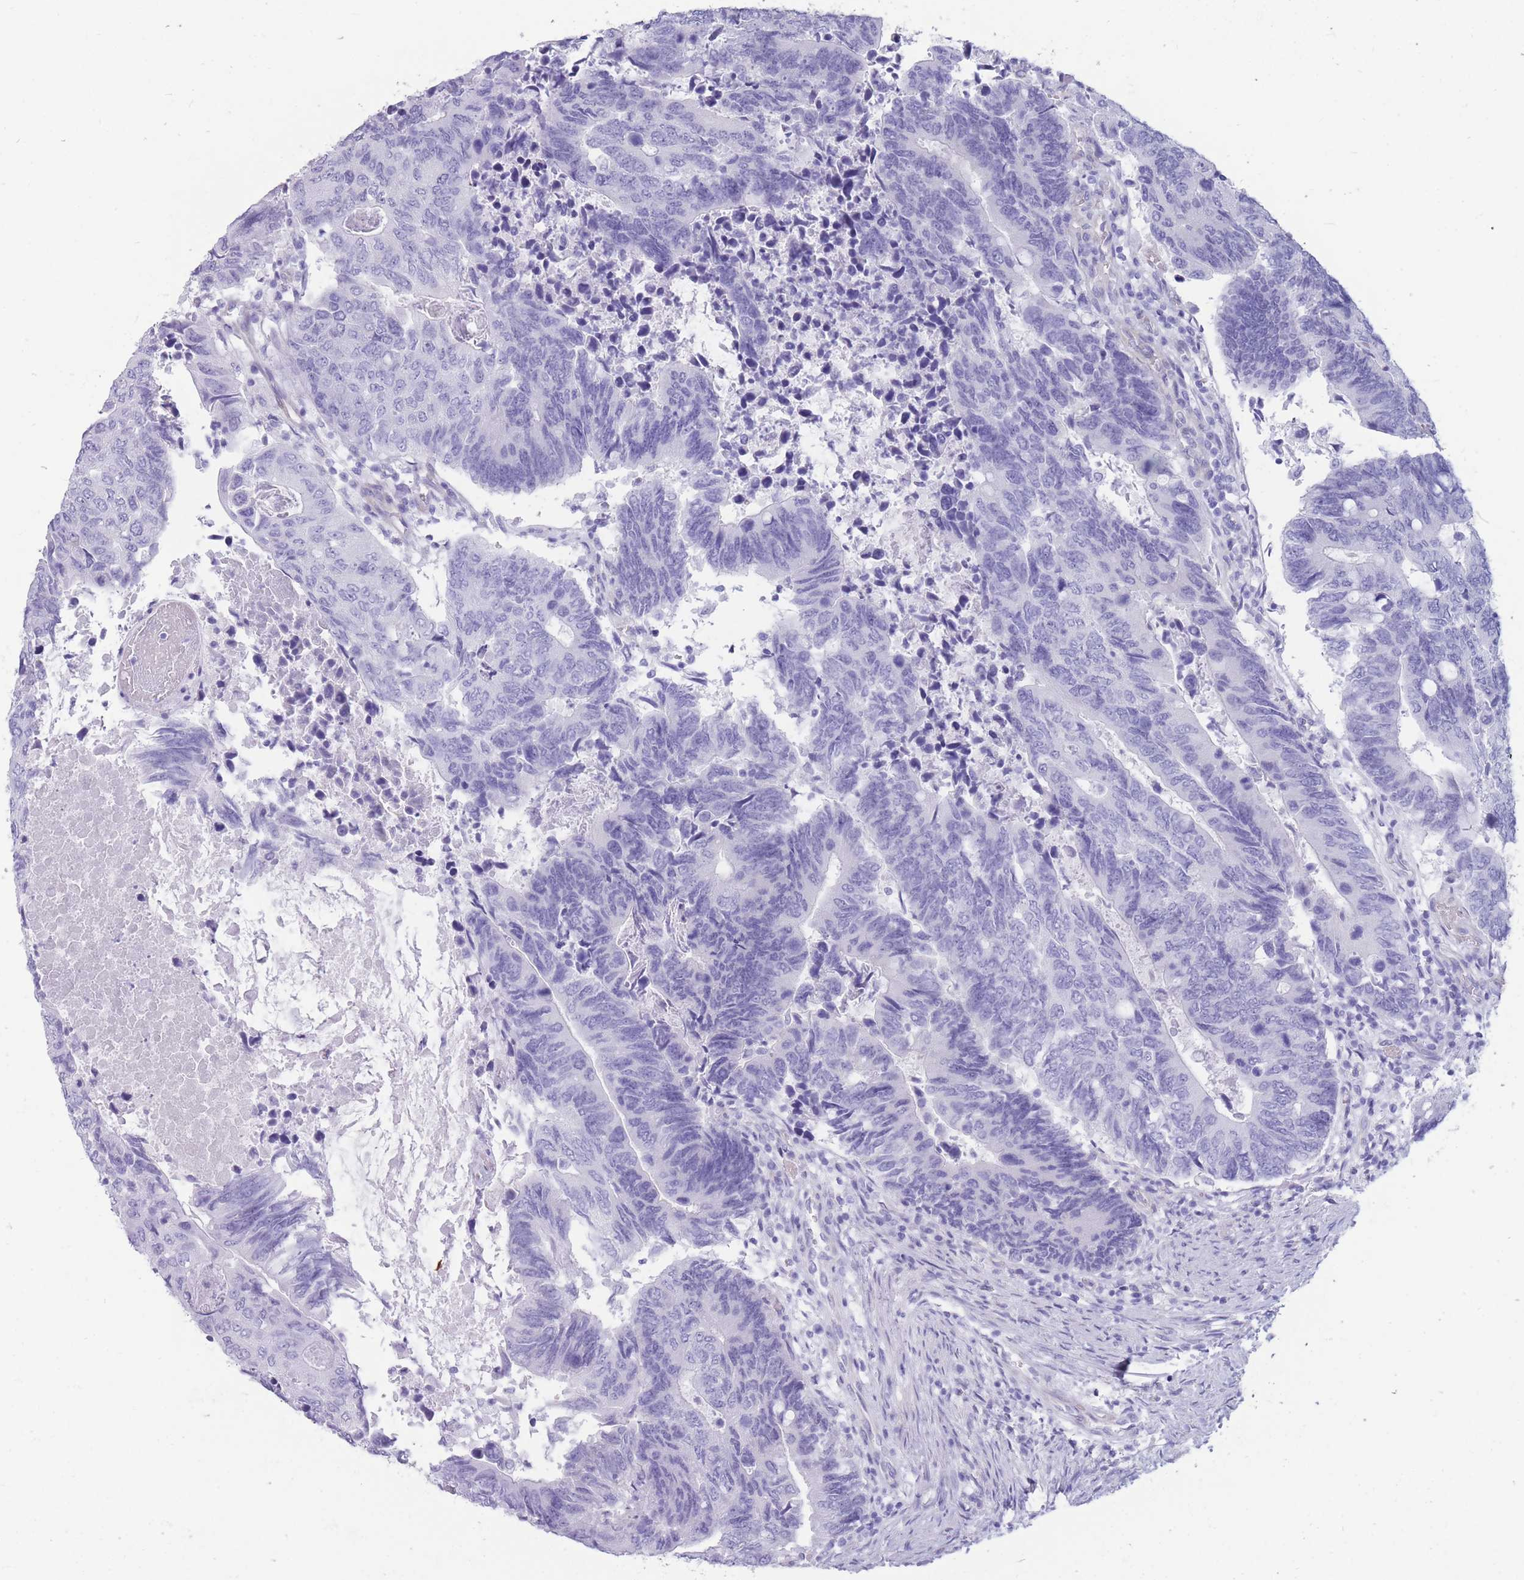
{"staining": {"intensity": "negative", "quantity": "none", "location": "none"}, "tissue": "colorectal cancer", "cell_type": "Tumor cells", "image_type": "cancer", "snomed": [{"axis": "morphology", "description": "Adenocarcinoma, NOS"}, {"axis": "topography", "description": "Colon"}], "caption": "Protein analysis of colorectal cancer reveals no significant expression in tumor cells. (DAB IHC, high magnification).", "gene": "MTSS2", "patient": {"sex": "male", "age": 87}}